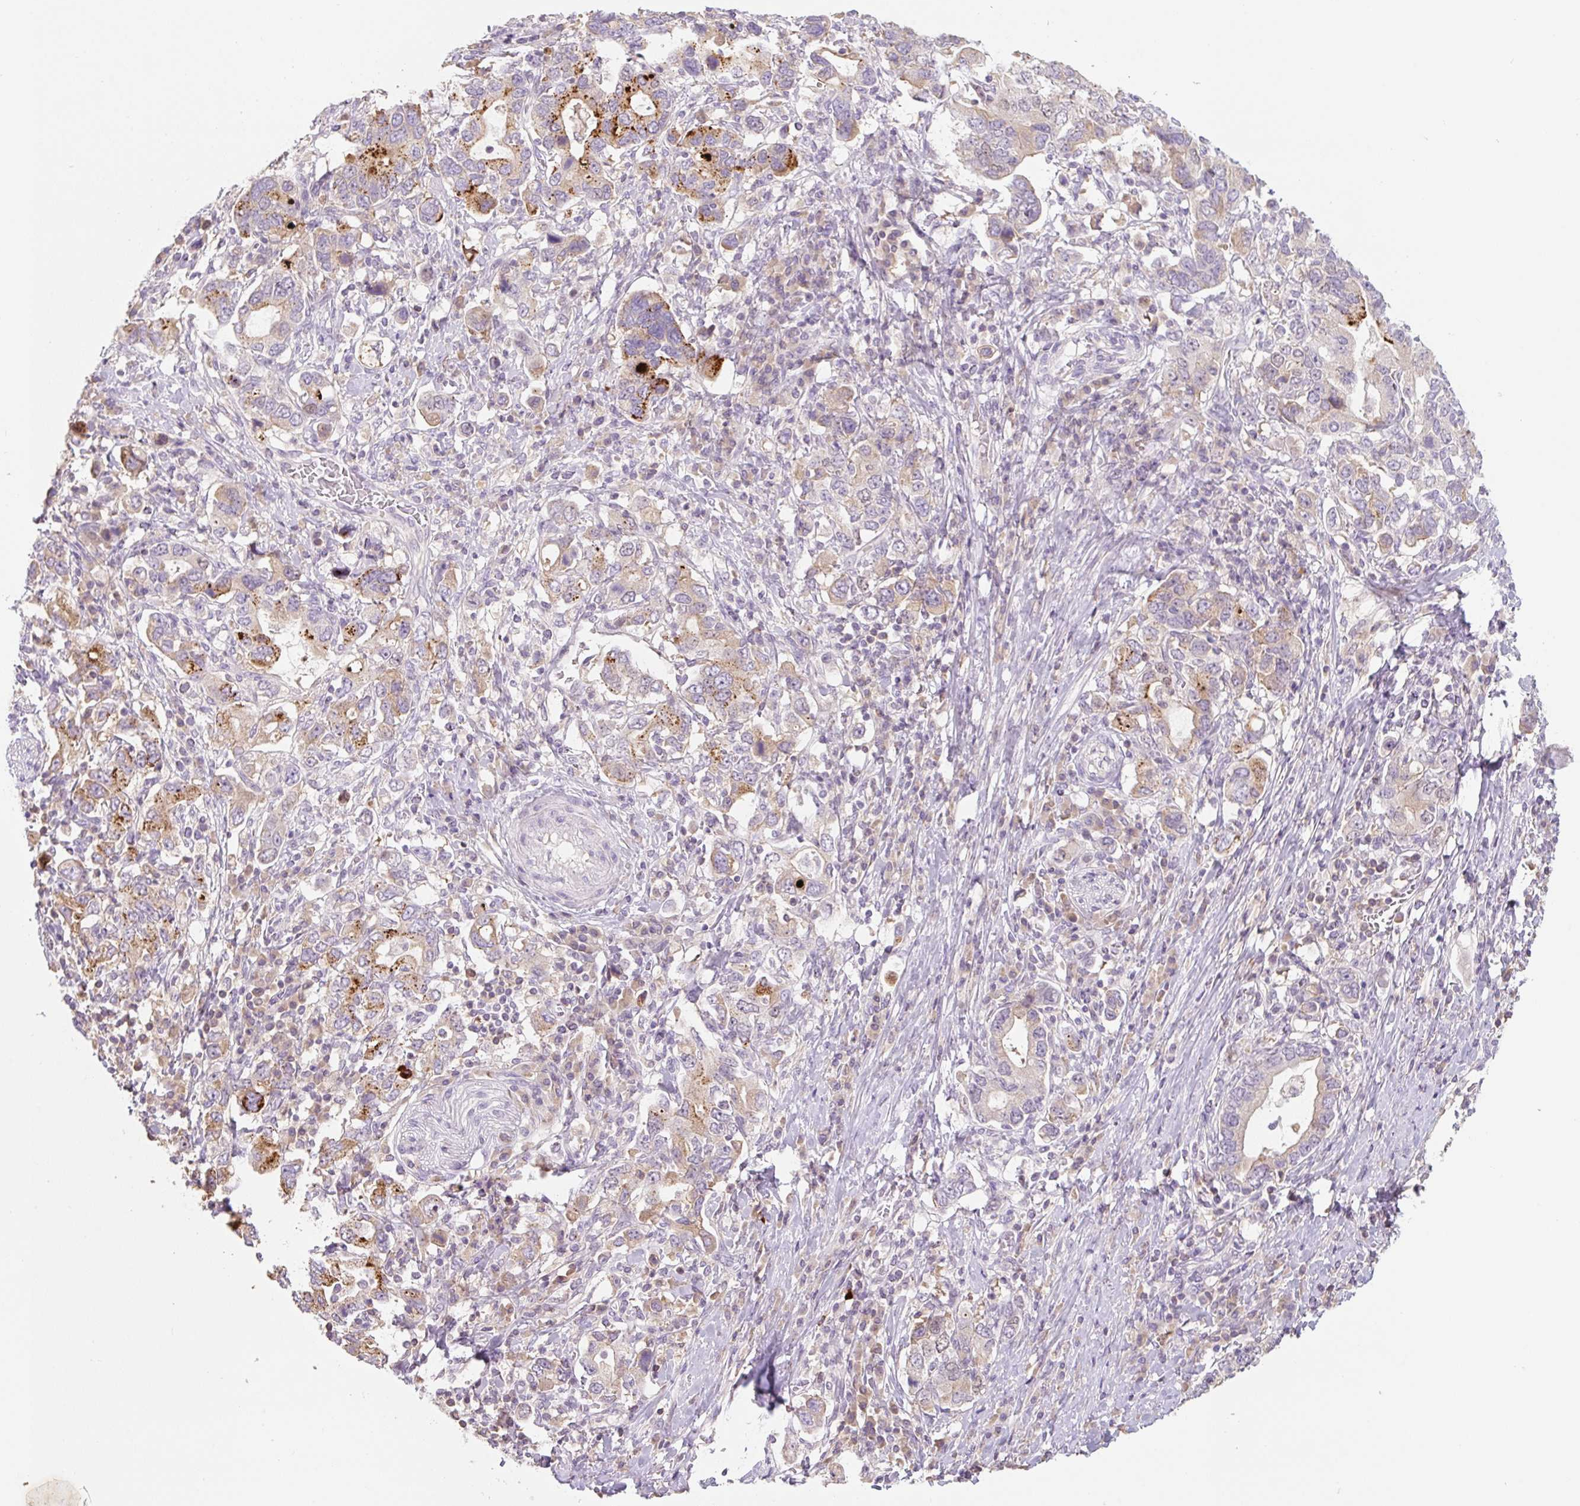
{"staining": {"intensity": "strong", "quantity": "<25%", "location": "cytoplasmic/membranous"}, "tissue": "stomach cancer", "cell_type": "Tumor cells", "image_type": "cancer", "snomed": [{"axis": "morphology", "description": "Adenocarcinoma, NOS"}, {"axis": "topography", "description": "Stomach, upper"}, {"axis": "topography", "description": "Stomach"}], "caption": "Stomach cancer was stained to show a protein in brown. There is medium levels of strong cytoplasmic/membranous staining in about <25% of tumor cells.", "gene": "MIA2", "patient": {"sex": "male", "age": 62}}